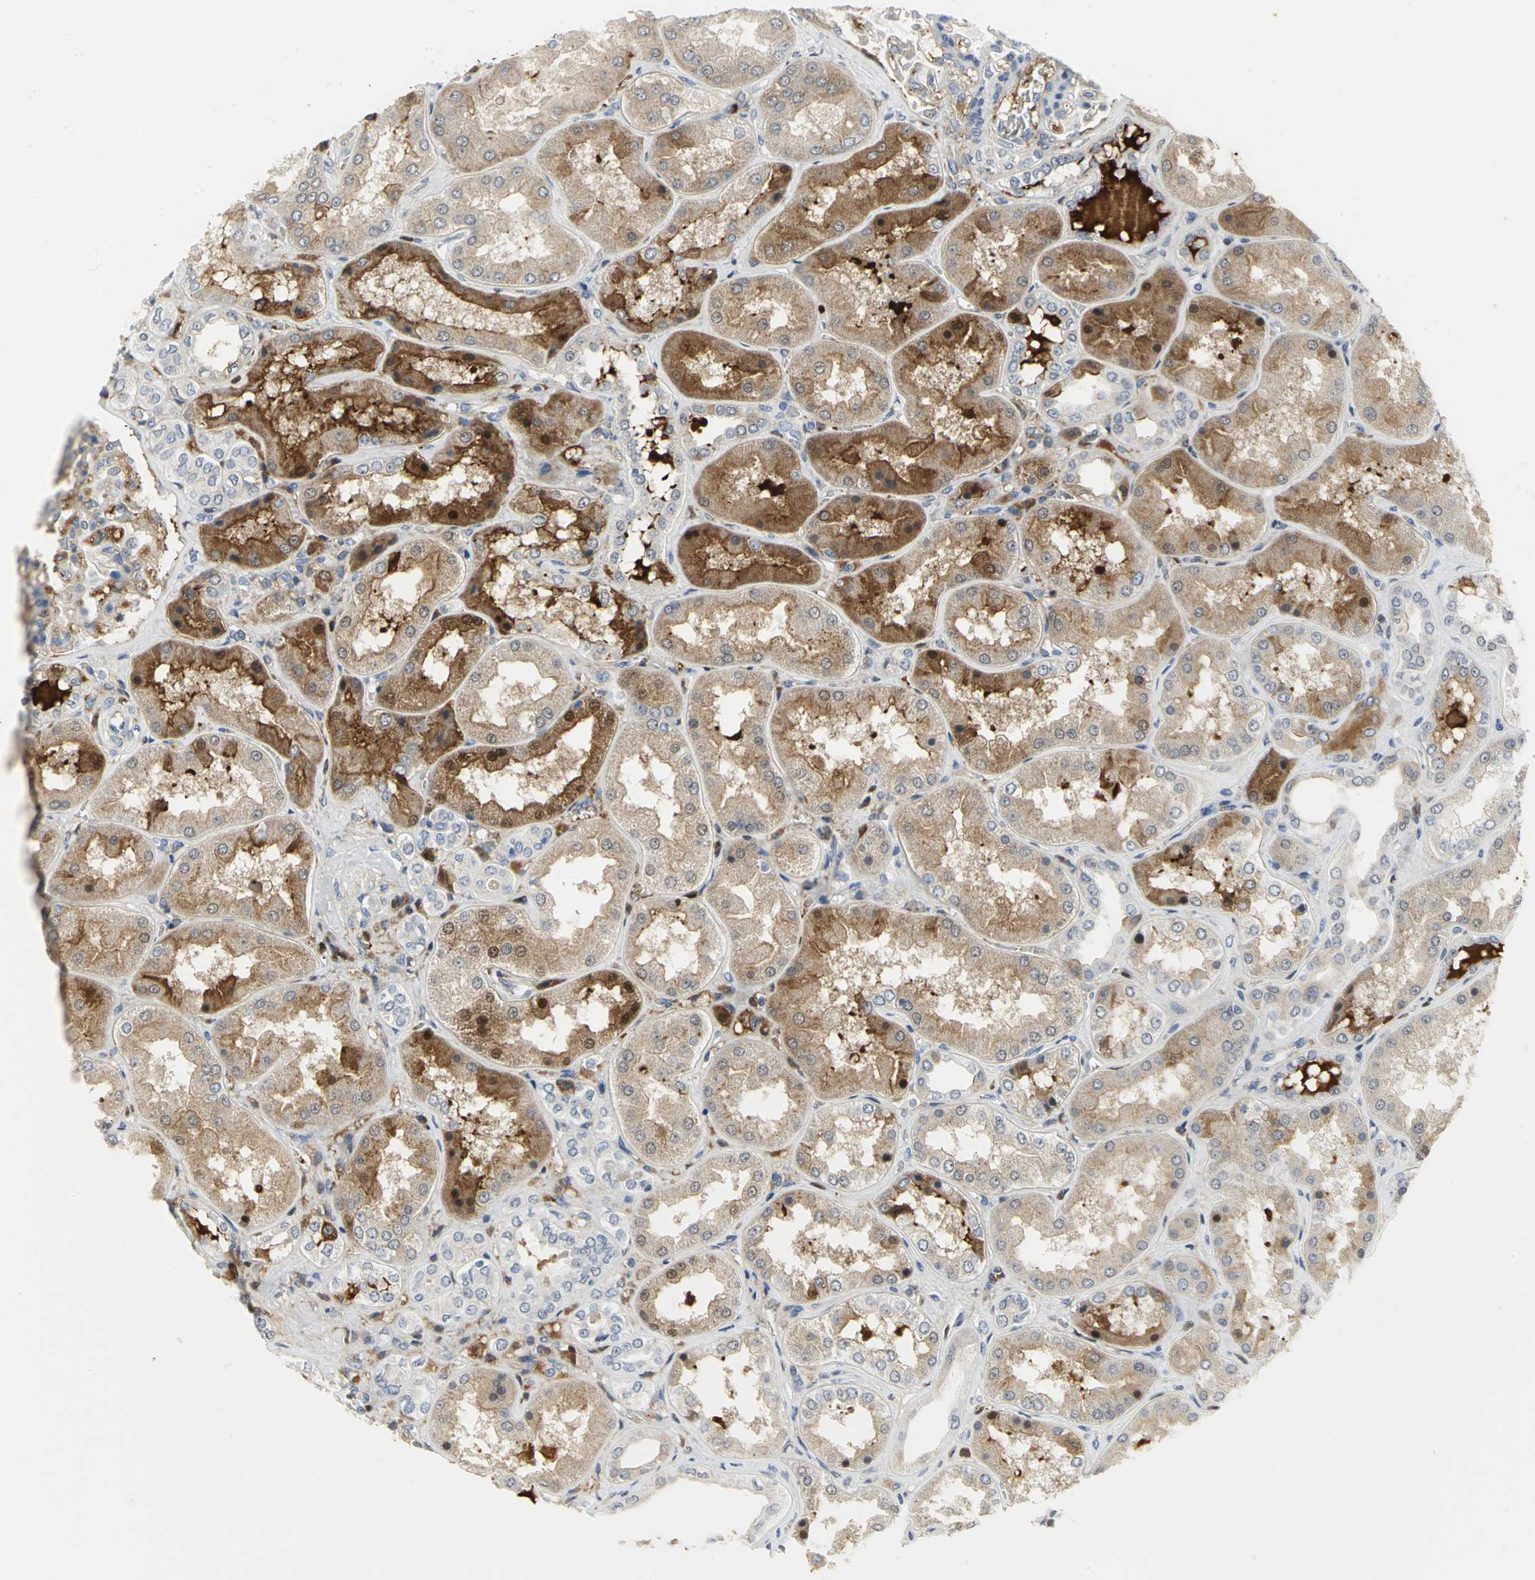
{"staining": {"intensity": "negative", "quantity": "none", "location": "none"}, "tissue": "kidney", "cell_type": "Cells in glomeruli", "image_type": "normal", "snomed": [{"axis": "morphology", "description": "Normal tissue, NOS"}, {"axis": "topography", "description": "Kidney"}], "caption": "Immunohistochemistry micrograph of unremarkable kidney stained for a protein (brown), which displays no staining in cells in glomeruli.", "gene": "ZIC1", "patient": {"sex": "female", "age": 56}}